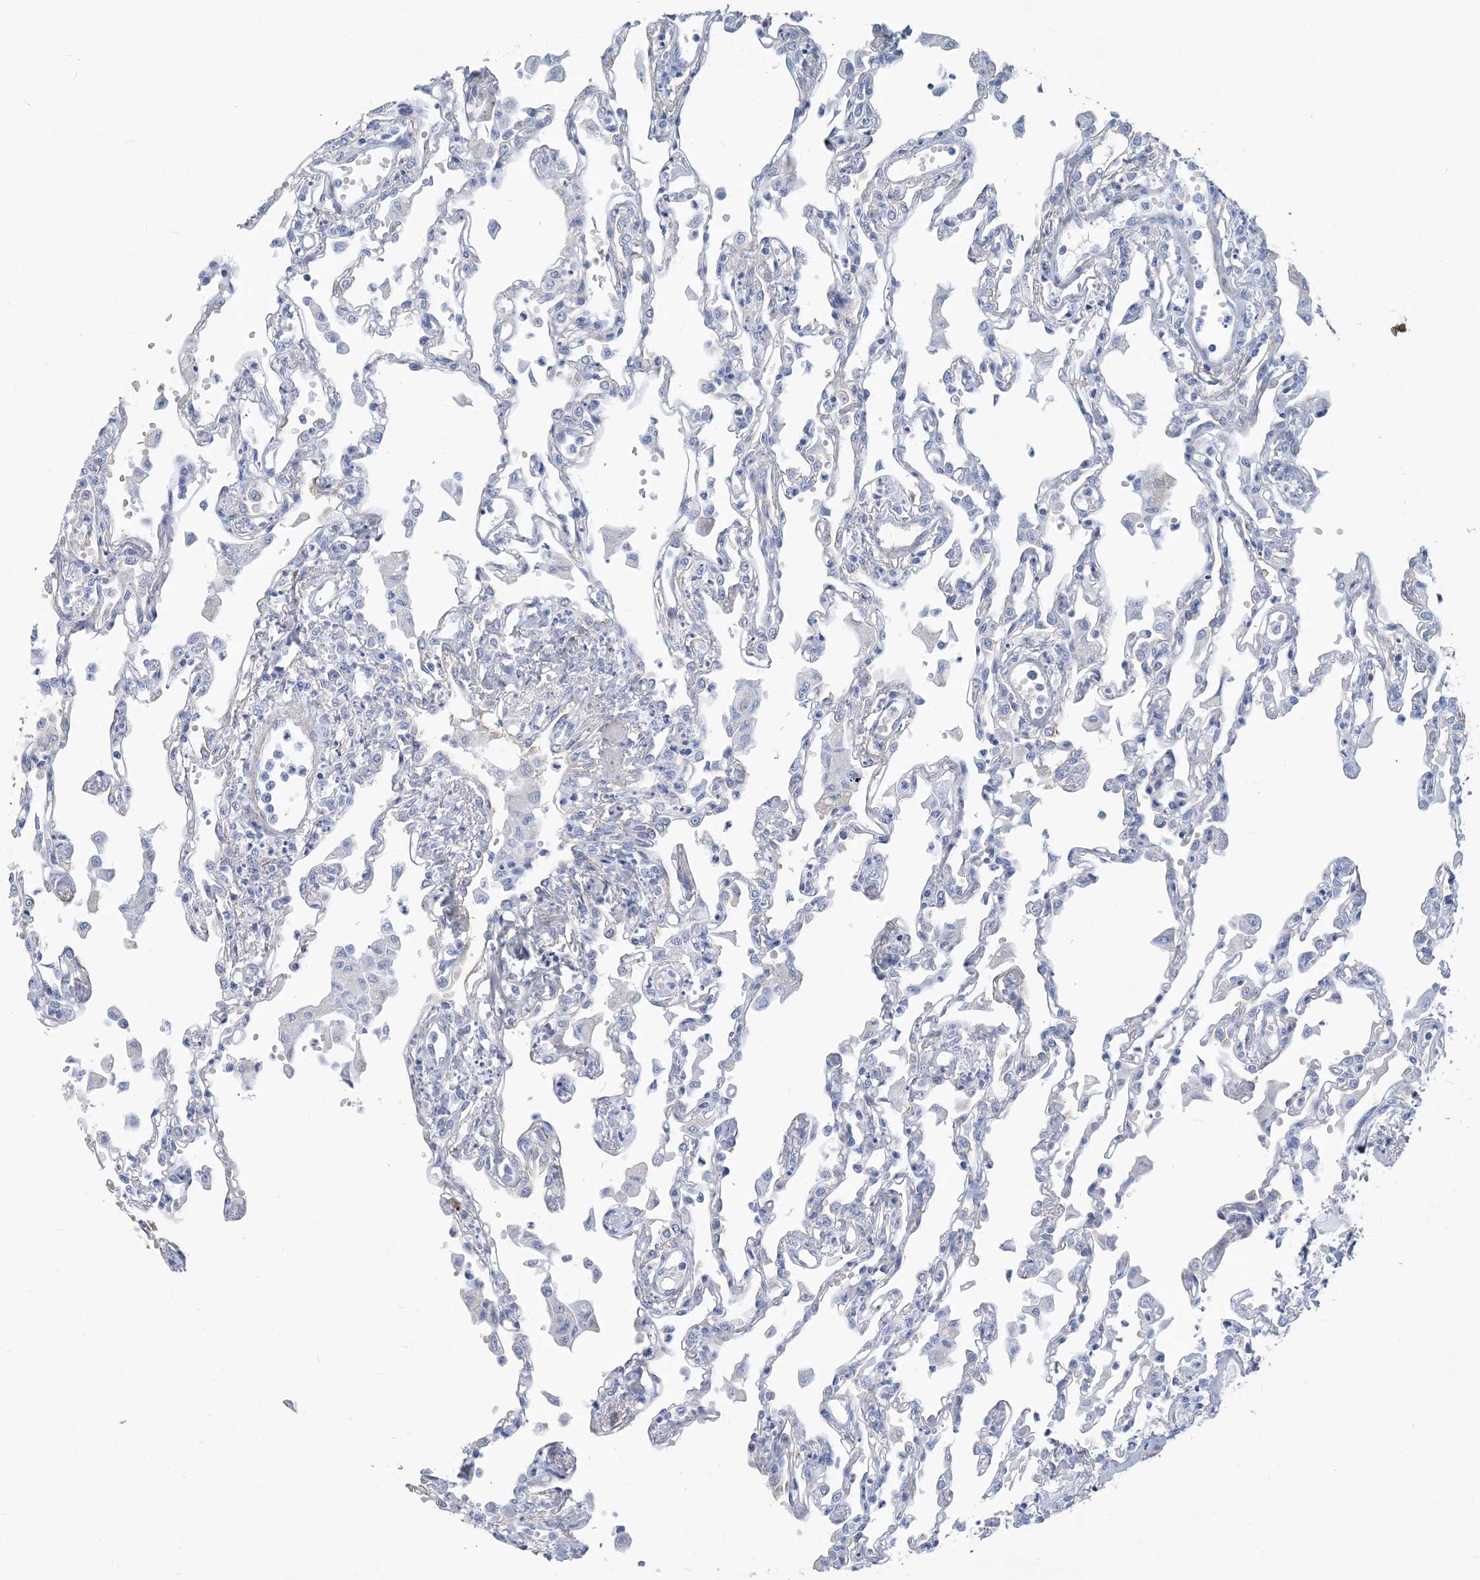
{"staining": {"intensity": "negative", "quantity": "none", "location": "none"}, "tissue": "lung", "cell_type": "Alveolar cells", "image_type": "normal", "snomed": [{"axis": "morphology", "description": "Normal tissue, NOS"}, {"axis": "topography", "description": "Bronchus"}, {"axis": "topography", "description": "Lung"}], "caption": "Alveolar cells are negative for protein expression in benign human lung. (Brightfield microscopy of DAB IHC at high magnification).", "gene": "MOXD1", "patient": {"sex": "female", "age": 49}}